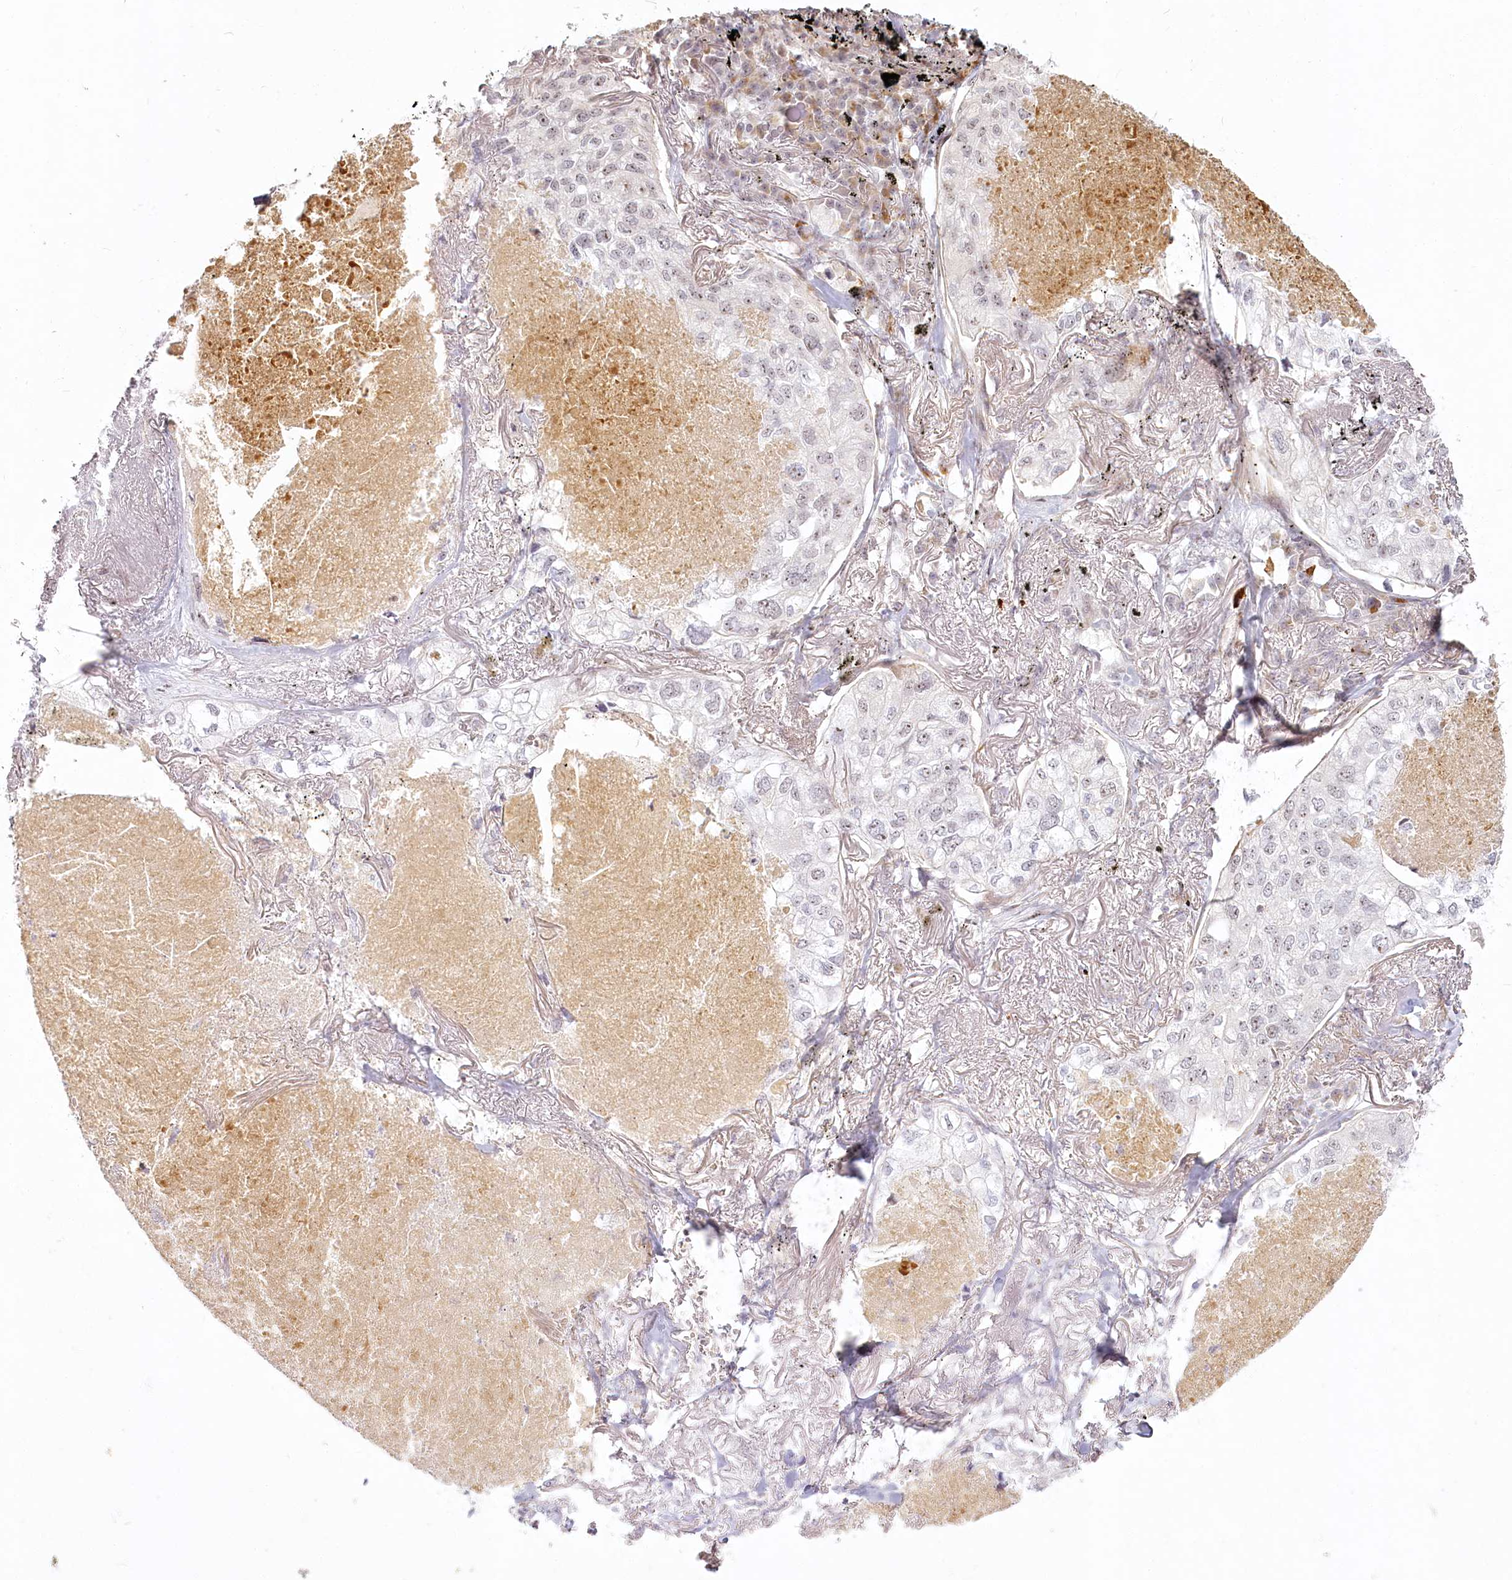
{"staining": {"intensity": "weak", "quantity": "<25%", "location": "nuclear"}, "tissue": "lung cancer", "cell_type": "Tumor cells", "image_type": "cancer", "snomed": [{"axis": "morphology", "description": "Adenocarcinoma, NOS"}, {"axis": "topography", "description": "Lung"}], "caption": "There is no significant positivity in tumor cells of adenocarcinoma (lung).", "gene": "EXOSC7", "patient": {"sex": "male", "age": 65}}